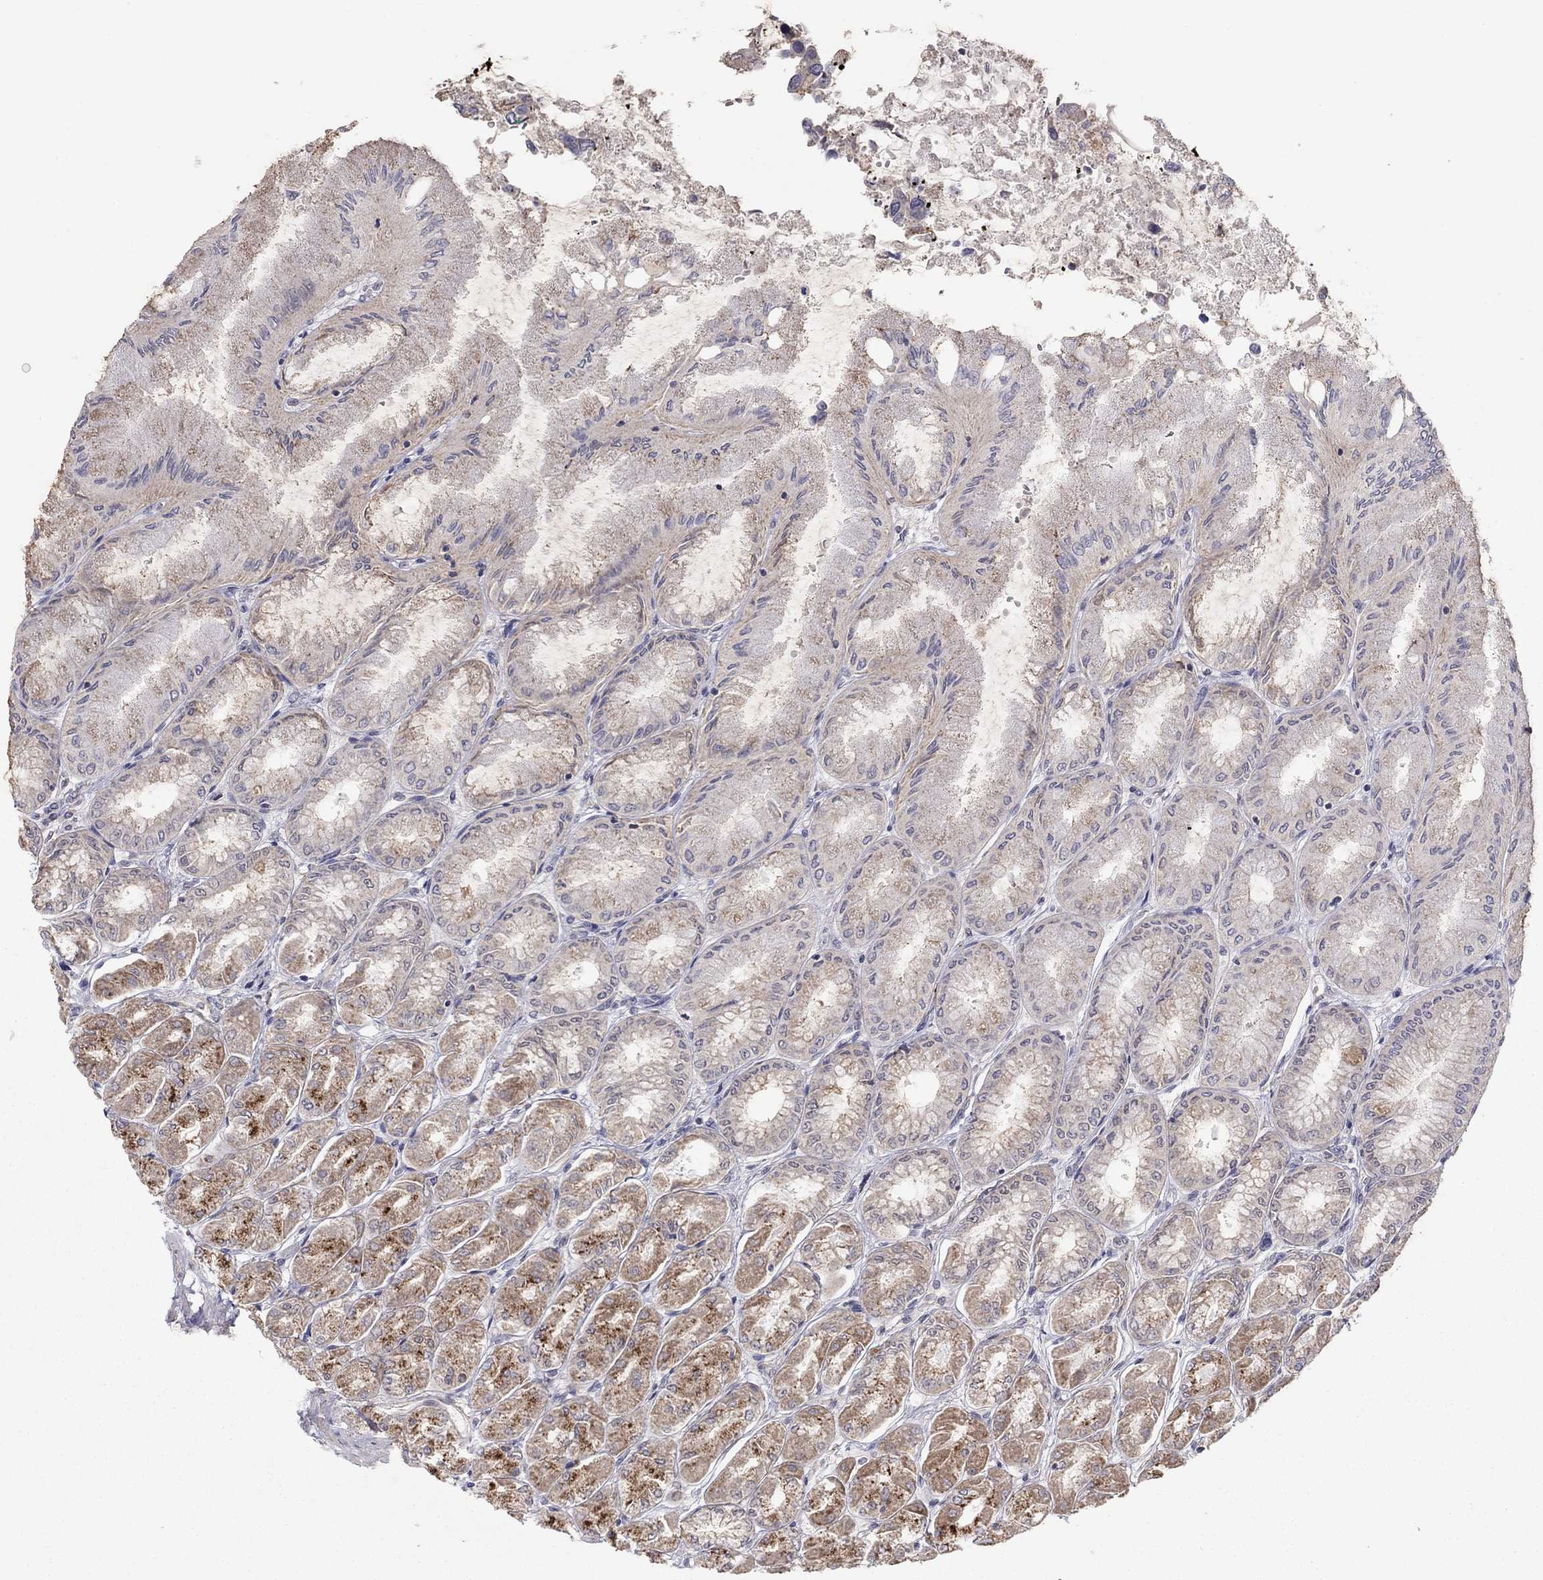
{"staining": {"intensity": "moderate", "quantity": "25%-75%", "location": "cytoplasmic/membranous"}, "tissue": "stomach", "cell_type": "Glandular cells", "image_type": "normal", "snomed": [{"axis": "morphology", "description": "Normal tissue, NOS"}, {"axis": "topography", "description": "Stomach, upper"}], "caption": "Immunohistochemistry (IHC) staining of normal stomach, which reveals medium levels of moderate cytoplasmic/membranous staining in about 25%-75% of glandular cells indicating moderate cytoplasmic/membranous protein staining. The staining was performed using DAB (3,3'-diaminobenzidine) (brown) for protein detection and nuclei were counterstained in hematoxylin (blue).", "gene": "CRACDL", "patient": {"sex": "male", "age": 60}}